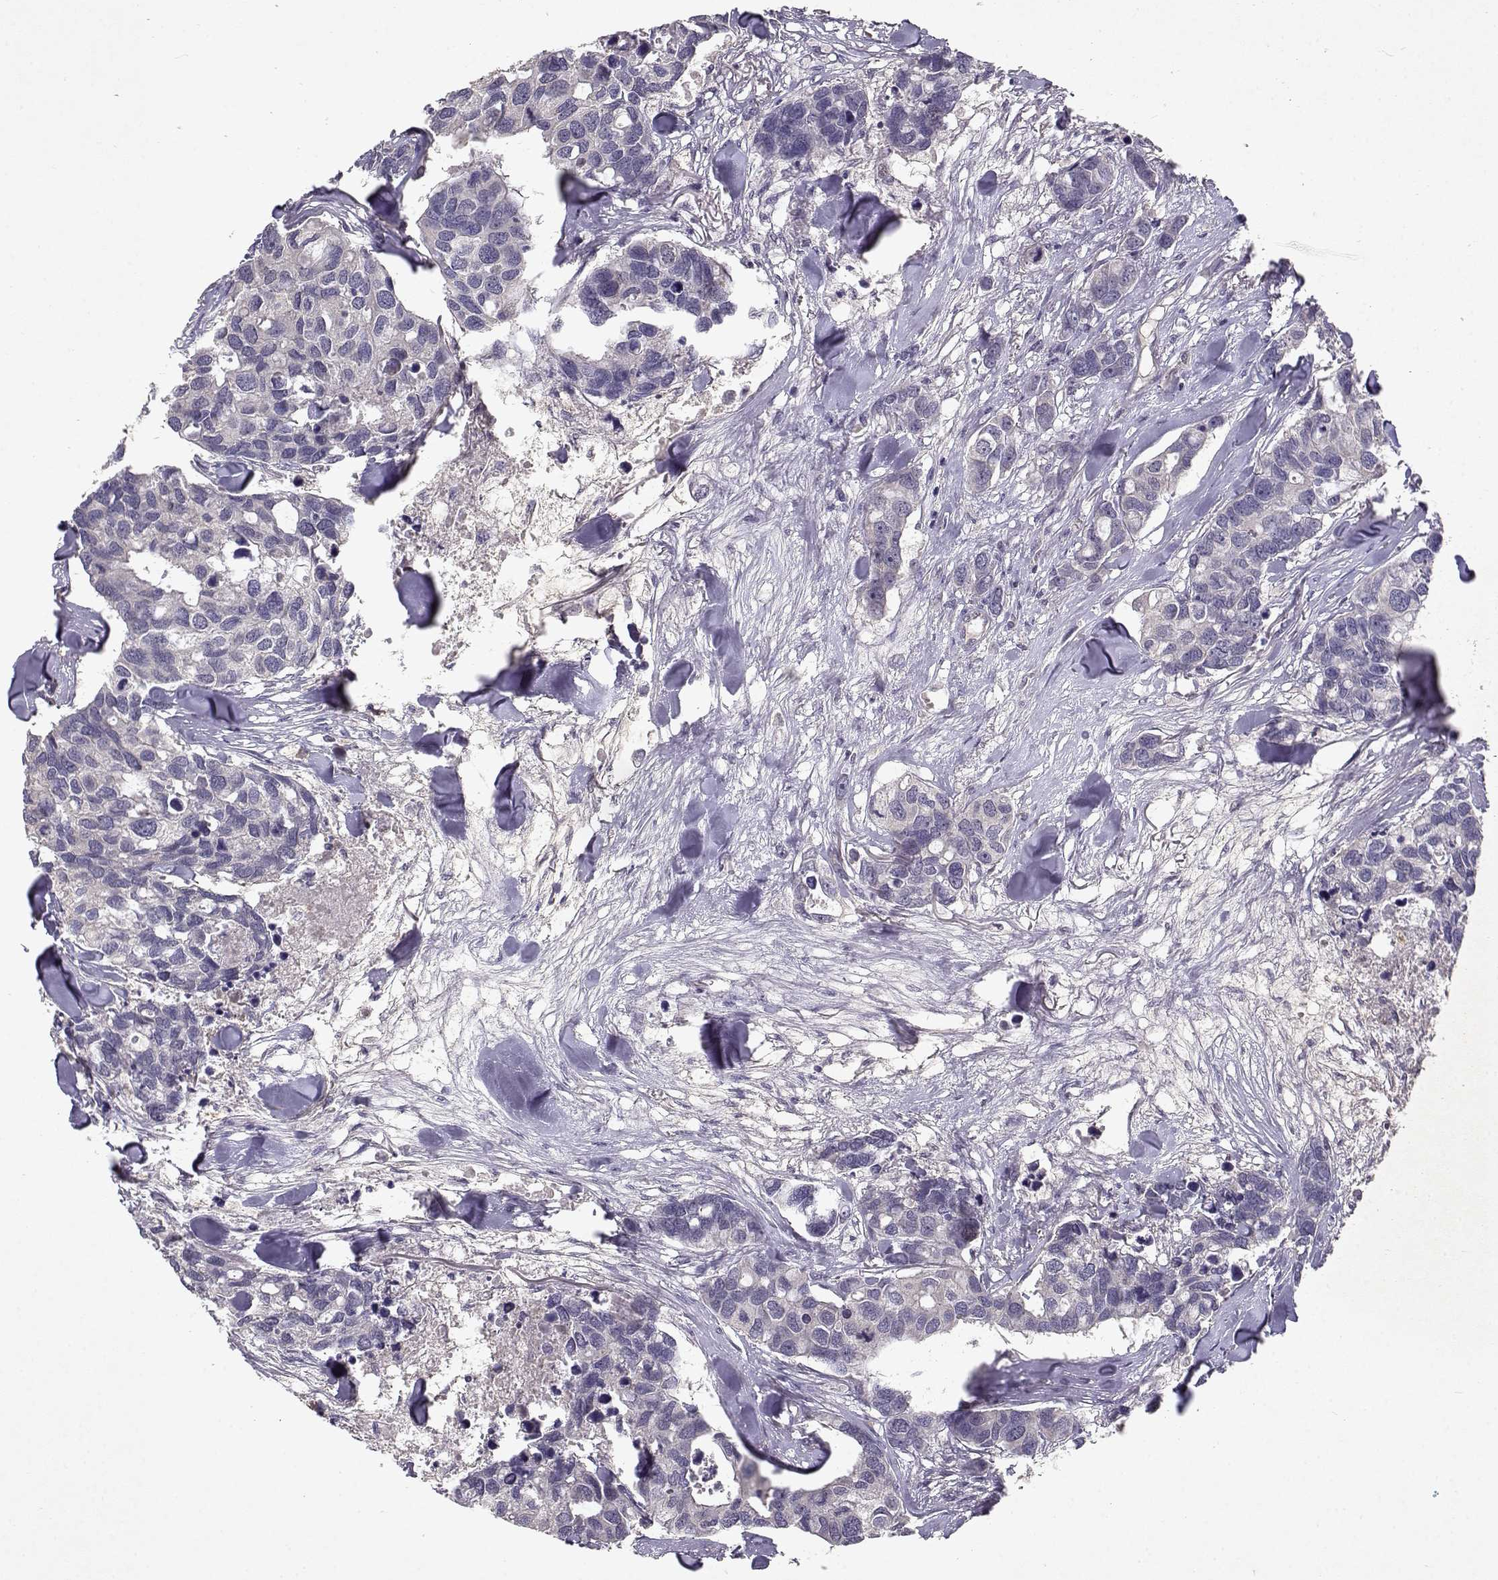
{"staining": {"intensity": "negative", "quantity": "none", "location": "none"}, "tissue": "breast cancer", "cell_type": "Tumor cells", "image_type": "cancer", "snomed": [{"axis": "morphology", "description": "Duct carcinoma"}, {"axis": "topography", "description": "Breast"}], "caption": "This histopathology image is of invasive ductal carcinoma (breast) stained with immunohistochemistry to label a protein in brown with the nuclei are counter-stained blue. There is no staining in tumor cells. The staining was performed using DAB to visualize the protein expression in brown, while the nuclei were stained in blue with hematoxylin (Magnification: 20x).", "gene": "BMX", "patient": {"sex": "female", "age": 83}}